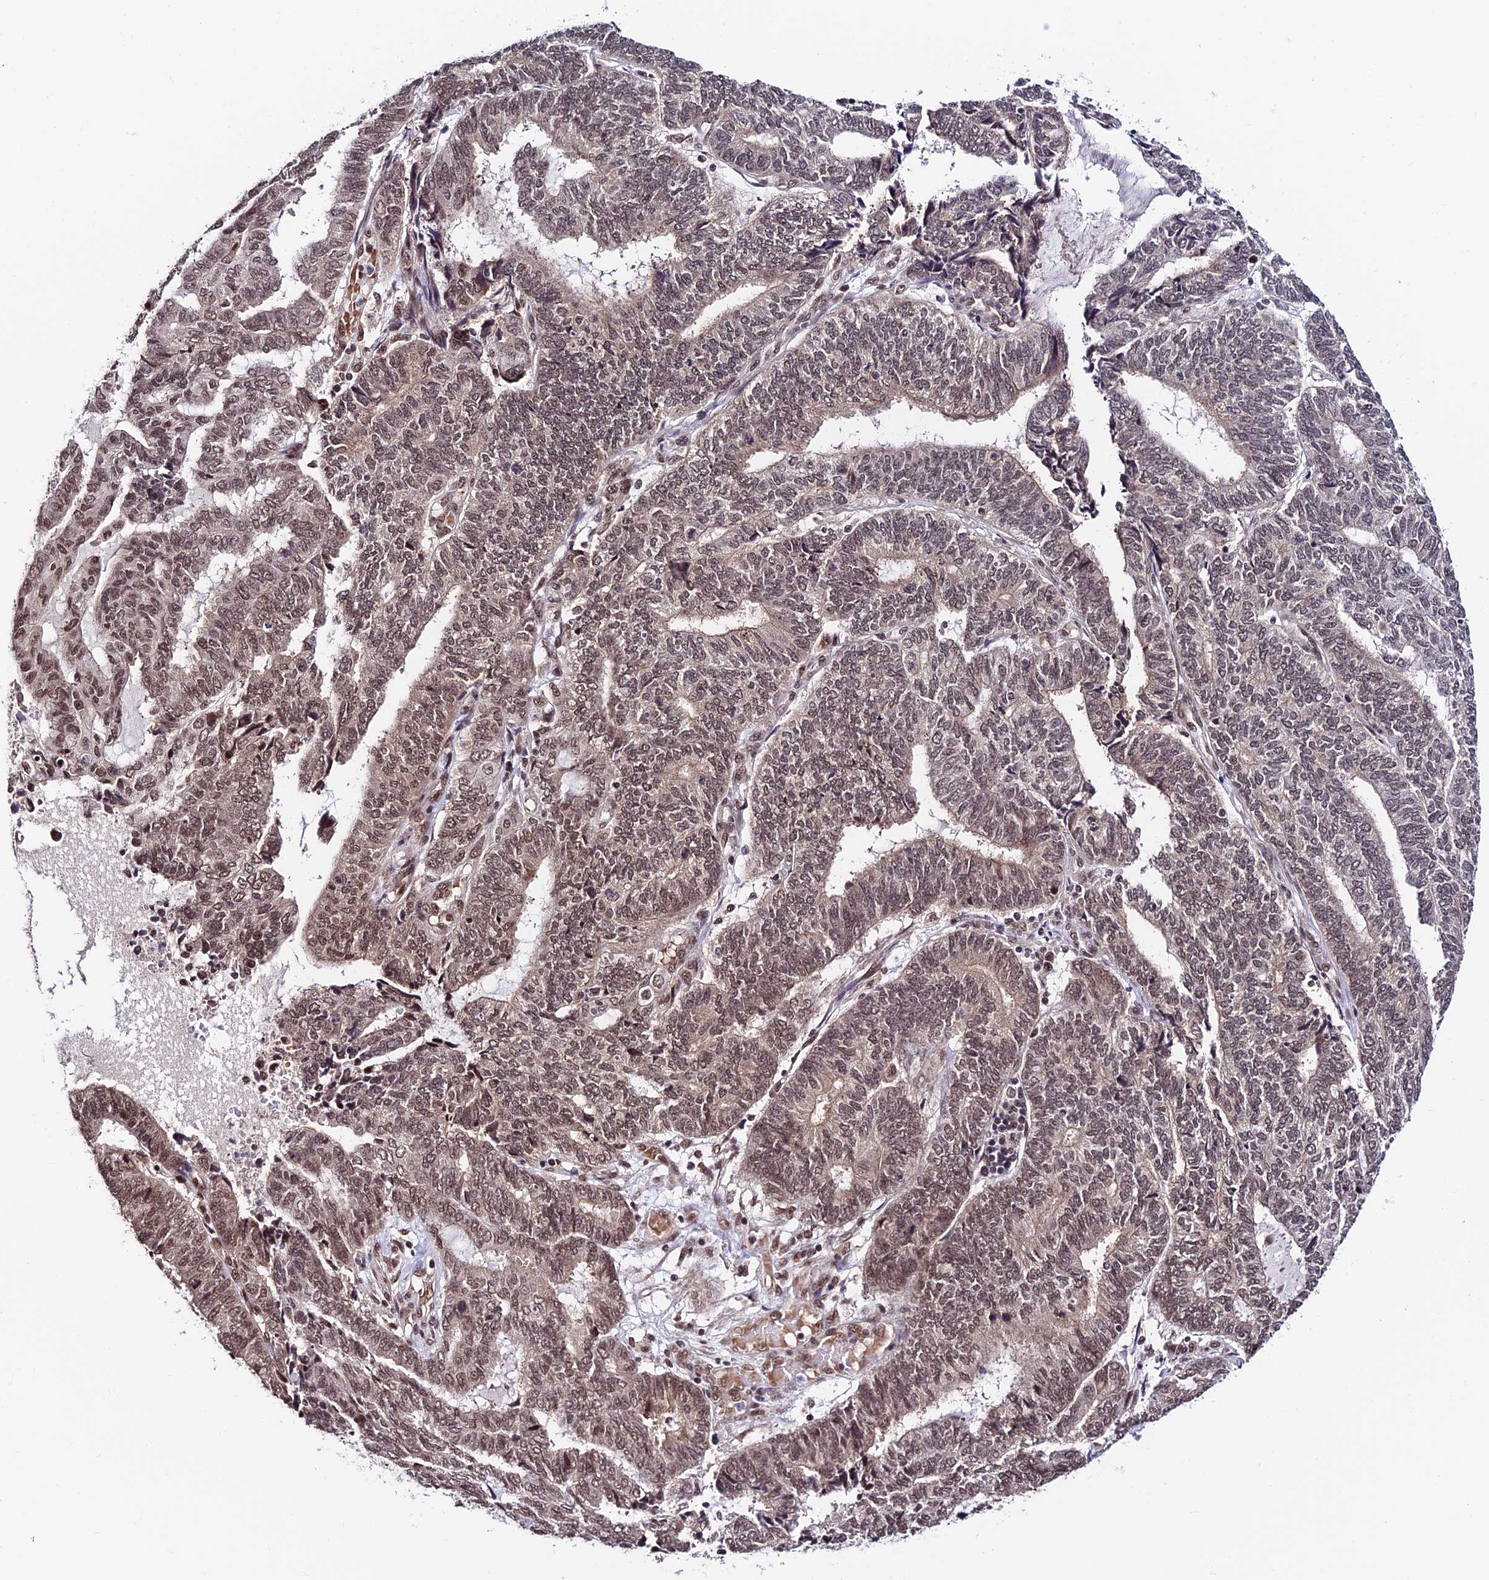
{"staining": {"intensity": "moderate", "quantity": ">75%", "location": "nuclear"}, "tissue": "endometrial cancer", "cell_type": "Tumor cells", "image_type": "cancer", "snomed": [{"axis": "morphology", "description": "Adenocarcinoma, NOS"}, {"axis": "topography", "description": "Uterus"}, {"axis": "topography", "description": "Endometrium"}], "caption": "A brown stain labels moderate nuclear expression of a protein in endometrial cancer tumor cells.", "gene": "RBM42", "patient": {"sex": "female", "age": 70}}